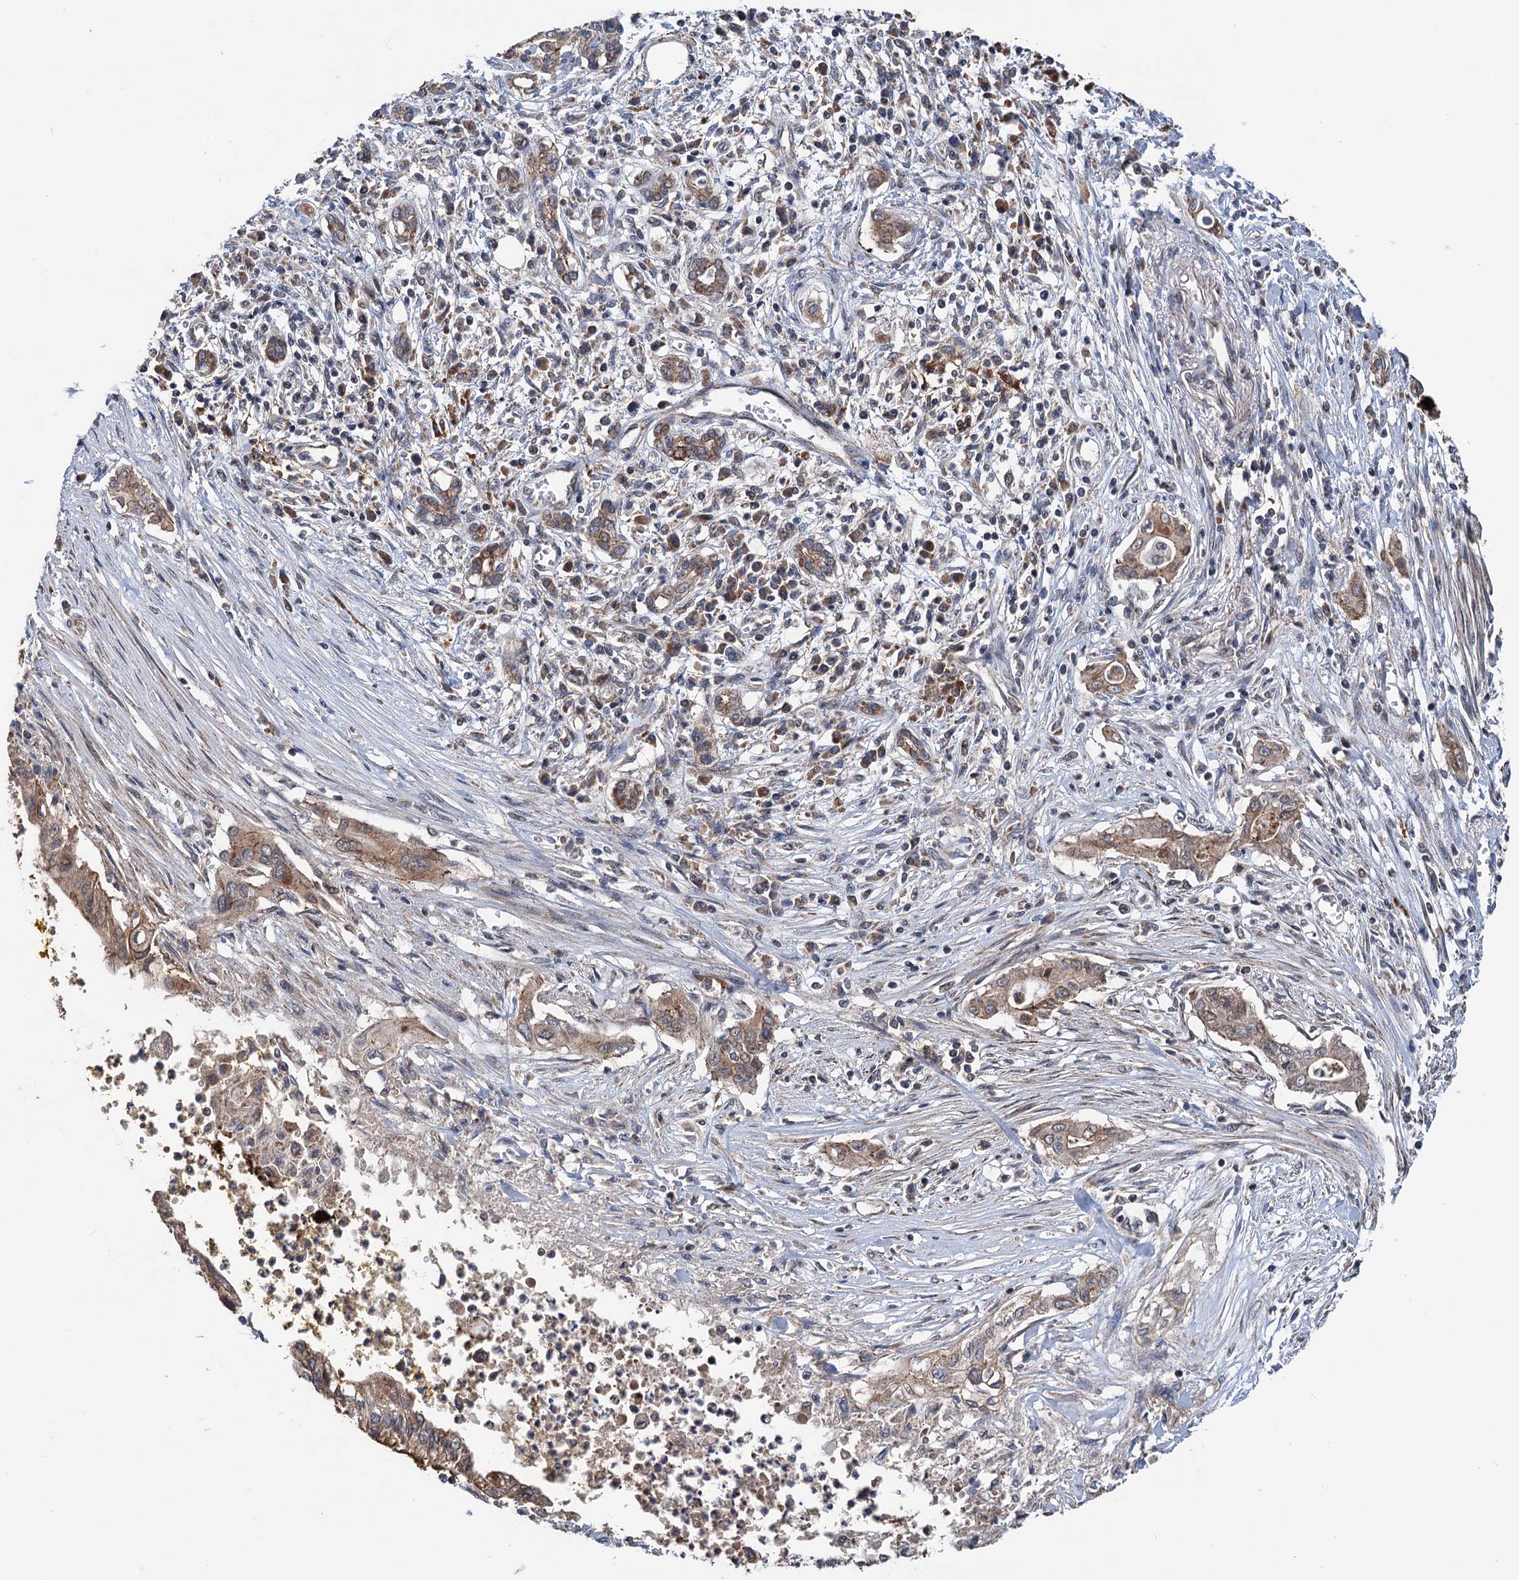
{"staining": {"intensity": "moderate", "quantity": ">75%", "location": "cytoplasmic/membranous"}, "tissue": "pancreatic cancer", "cell_type": "Tumor cells", "image_type": "cancer", "snomed": [{"axis": "morphology", "description": "Adenocarcinoma, NOS"}, {"axis": "topography", "description": "Pancreas"}], "caption": "This image demonstrates immunohistochemistry (IHC) staining of pancreatic adenocarcinoma, with medium moderate cytoplasmic/membranous expression in about >75% of tumor cells.", "gene": "DGLUCY", "patient": {"sex": "male", "age": 58}}